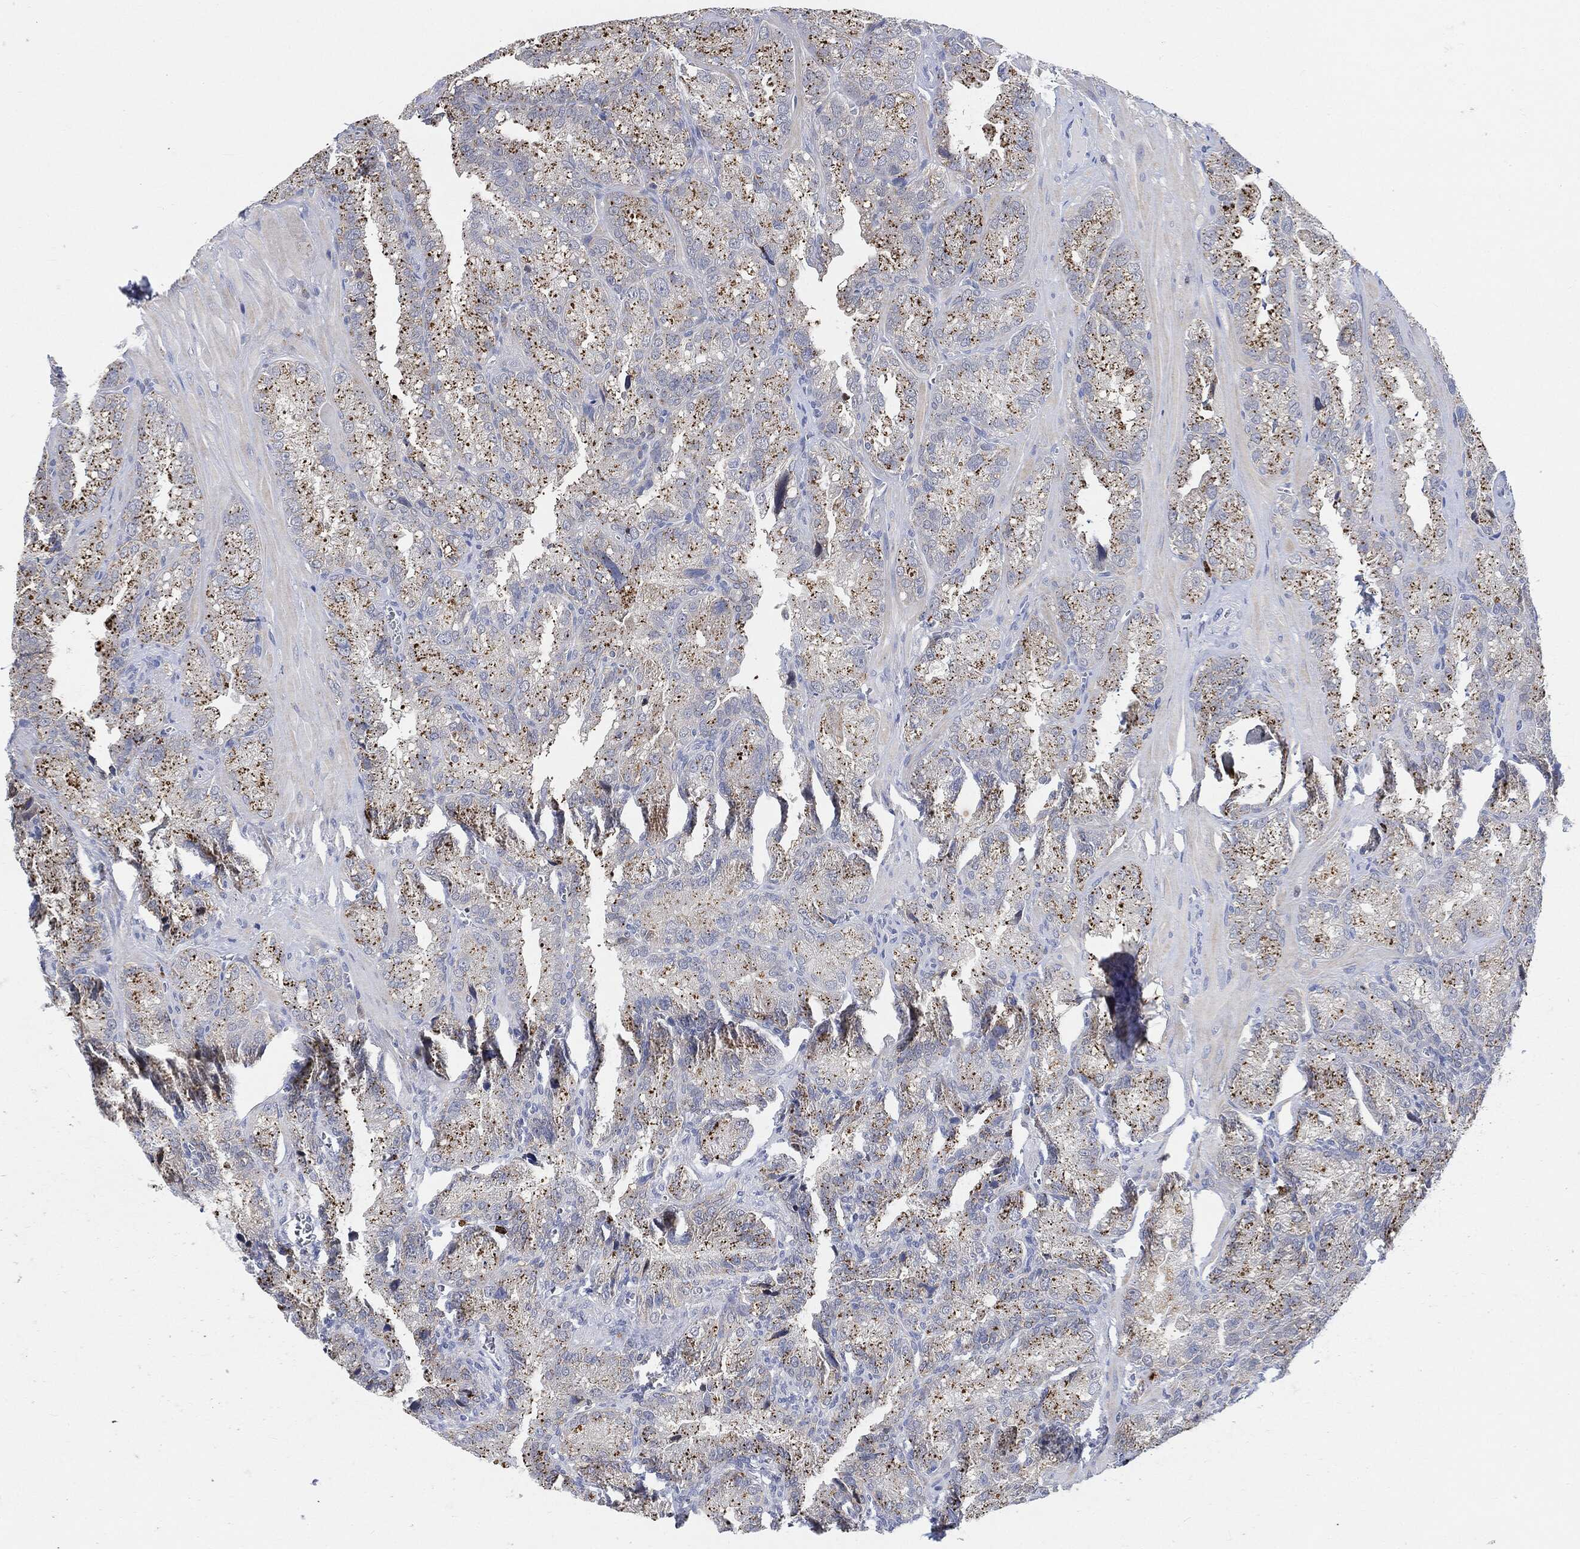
{"staining": {"intensity": "strong", "quantity": "25%-75%", "location": "cytoplasmic/membranous"}, "tissue": "seminal vesicle", "cell_type": "Glandular cells", "image_type": "normal", "snomed": [{"axis": "morphology", "description": "Normal tissue, NOS"}, {"axis": "topography", "description": "Seminal veicle"}], "caption": "Protein analysis of benign seminal vesicle exhibits strong cytoplasmic/membranous staining in approximately 25%-75% of glandular cells.", "gene": "VSIG4", "patient": {"sex": "male", "age": 57}}